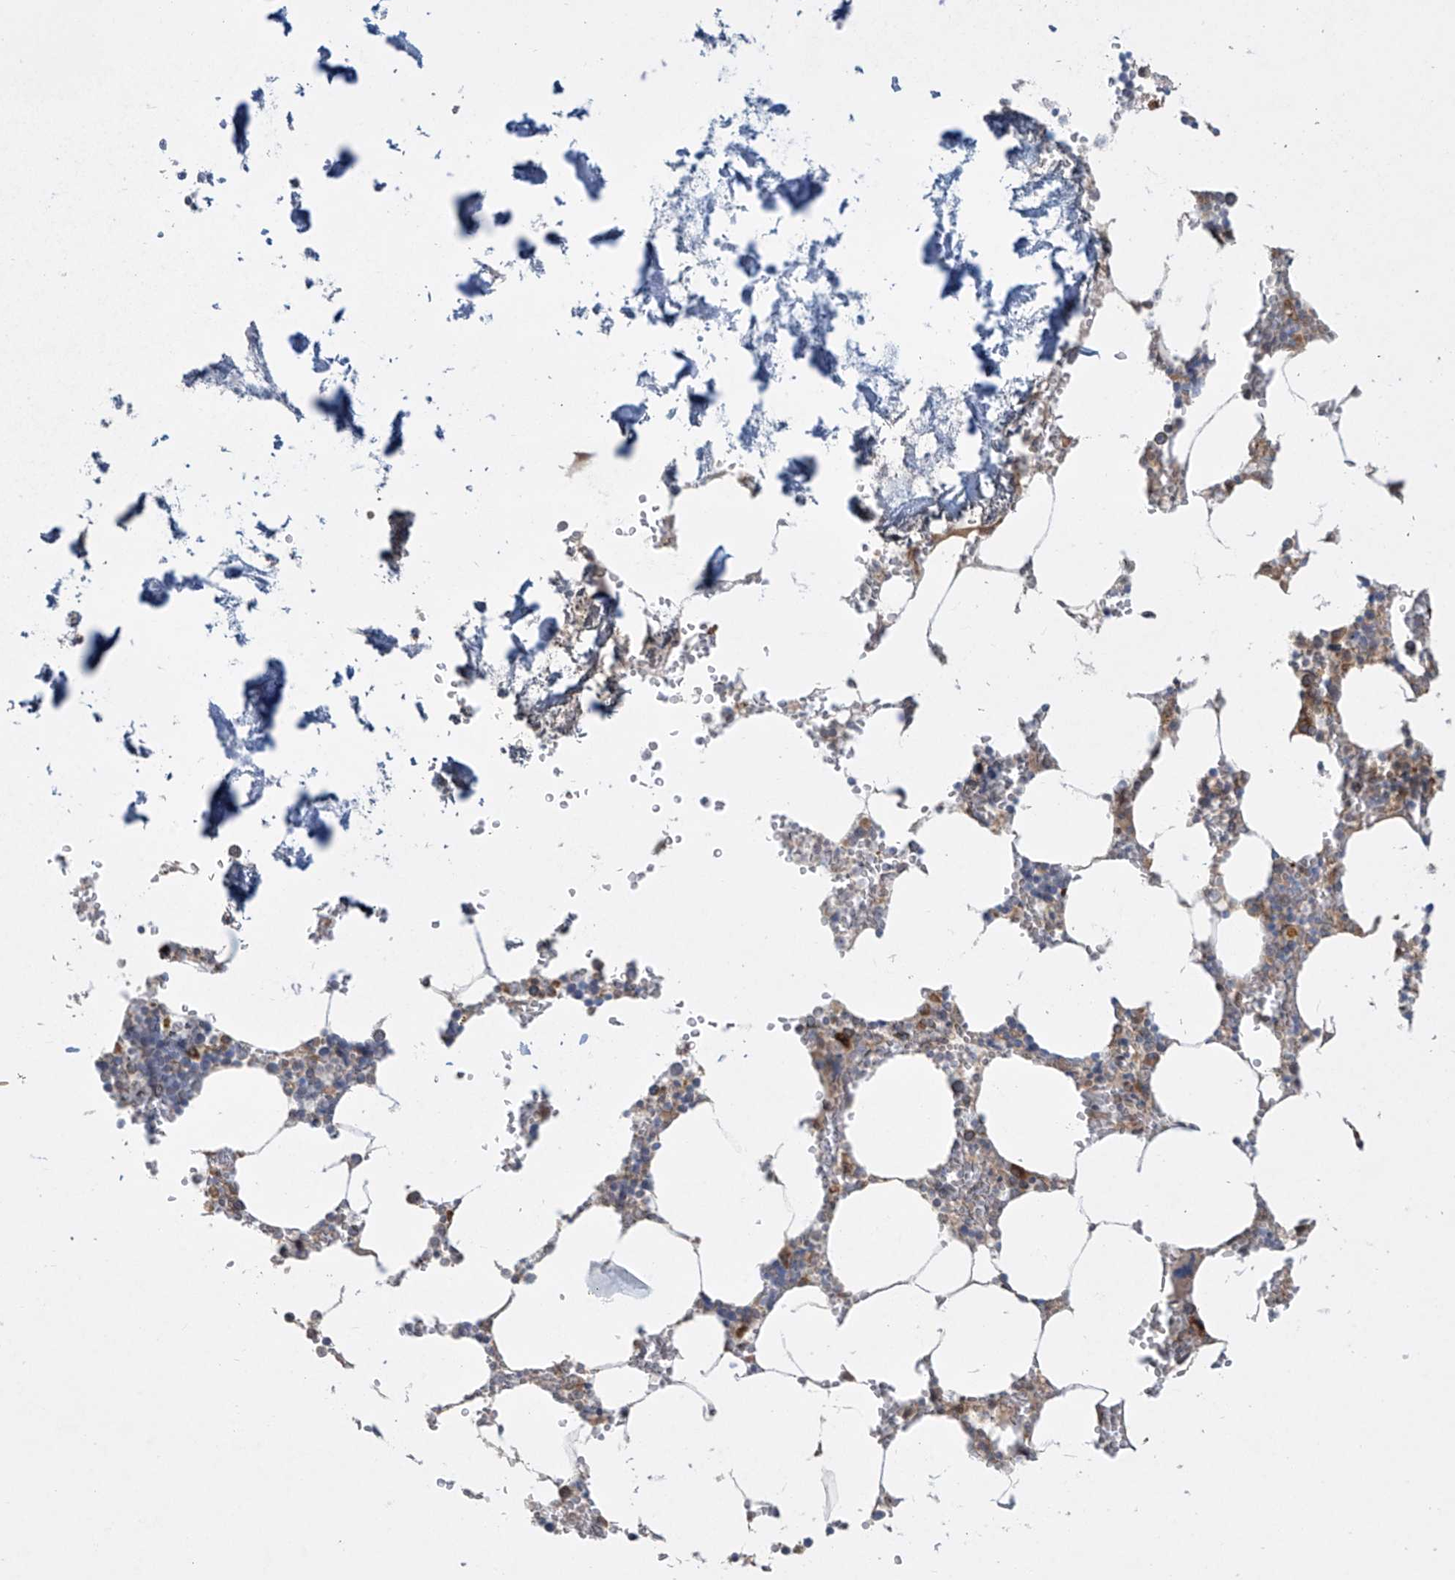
{"staining": {"intensity": "moderate", "quantity": "<25%", "location": "cytoplasmic/membranous"}, "tissue": "bone marrow", "cell_type": "Hematopoietic cells", "image_type": "normal", "snomed": [{"axis": "morphology", "description": "Normal tissue, NOS"}, {"axis": "topography", "description": "Bone marrow"}], "caption": "Protein expression analysis of normal human bone marrow reveals moderate cytoplasmic/membranous staining in approximately <25% of hematopoietic cells. (IHC, brightfield microscopy, high magnification).", "gene": "PPAT", "patient": {"sex": "male", "age": 70}}